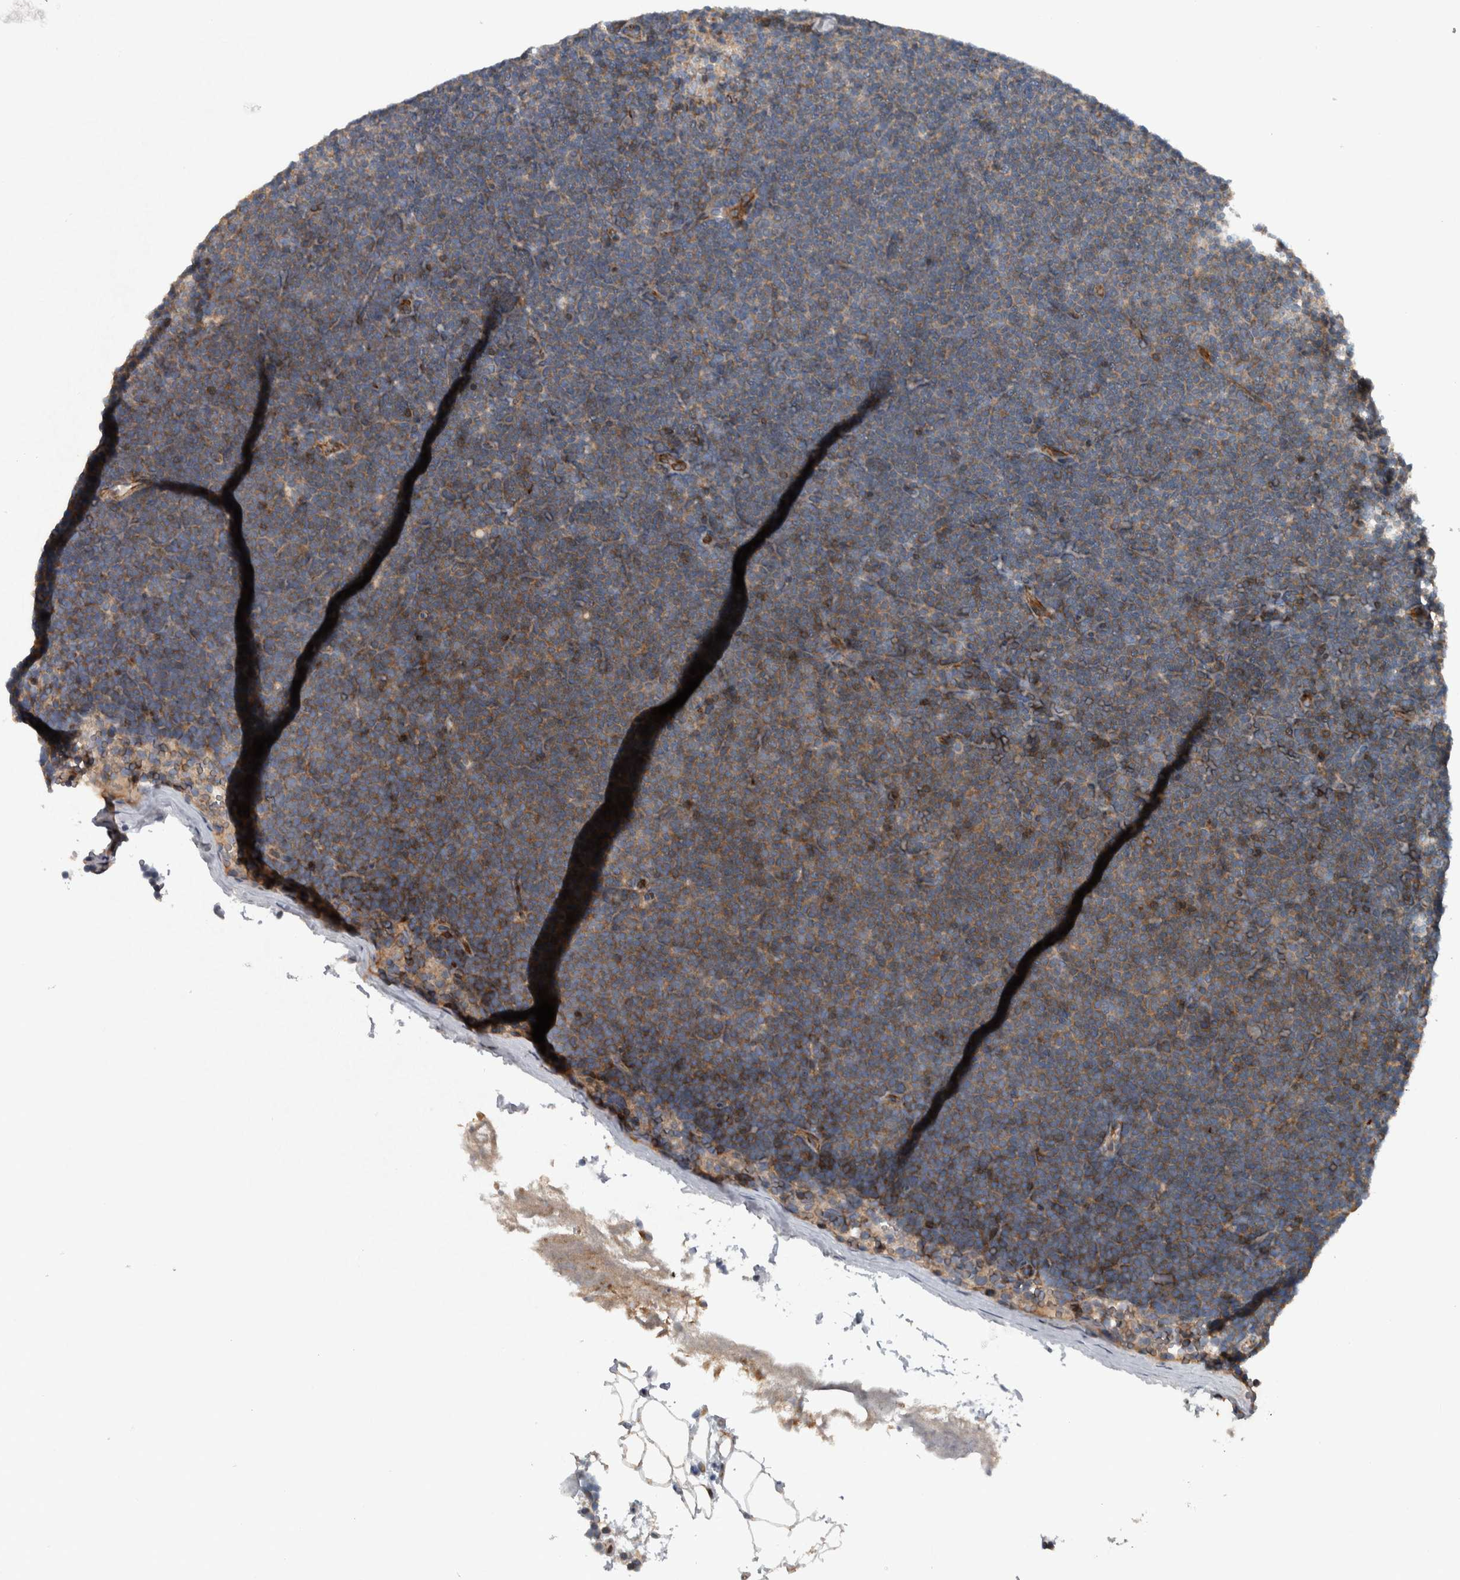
{"staining": {"intensity": "weak", "quantity": ">75%", "location": "cytoplasmic/membranous"}, "tissue": "lymphoma", "cell_type": "Tumor cells", "image_type": "cancer", "snomed": [{"axis": "morphology", "description": "Malignant lymphoma, non-Hodgkin's type, Low grade"}, {"axis": "topography", "description": "Lymph node"}], "caption": "Immunohistochemical staining of human low-grade malignant lymphoma, non-Hodgkin's type reveals low levels of weak cytoplasmic/membranous protein positivity in approximately >75% of tumor cells. (IHC, brightfield microscopy, high magnification).", "gene": "BAIAP2L1", "patient": {"sex": "female", "age": 53}}